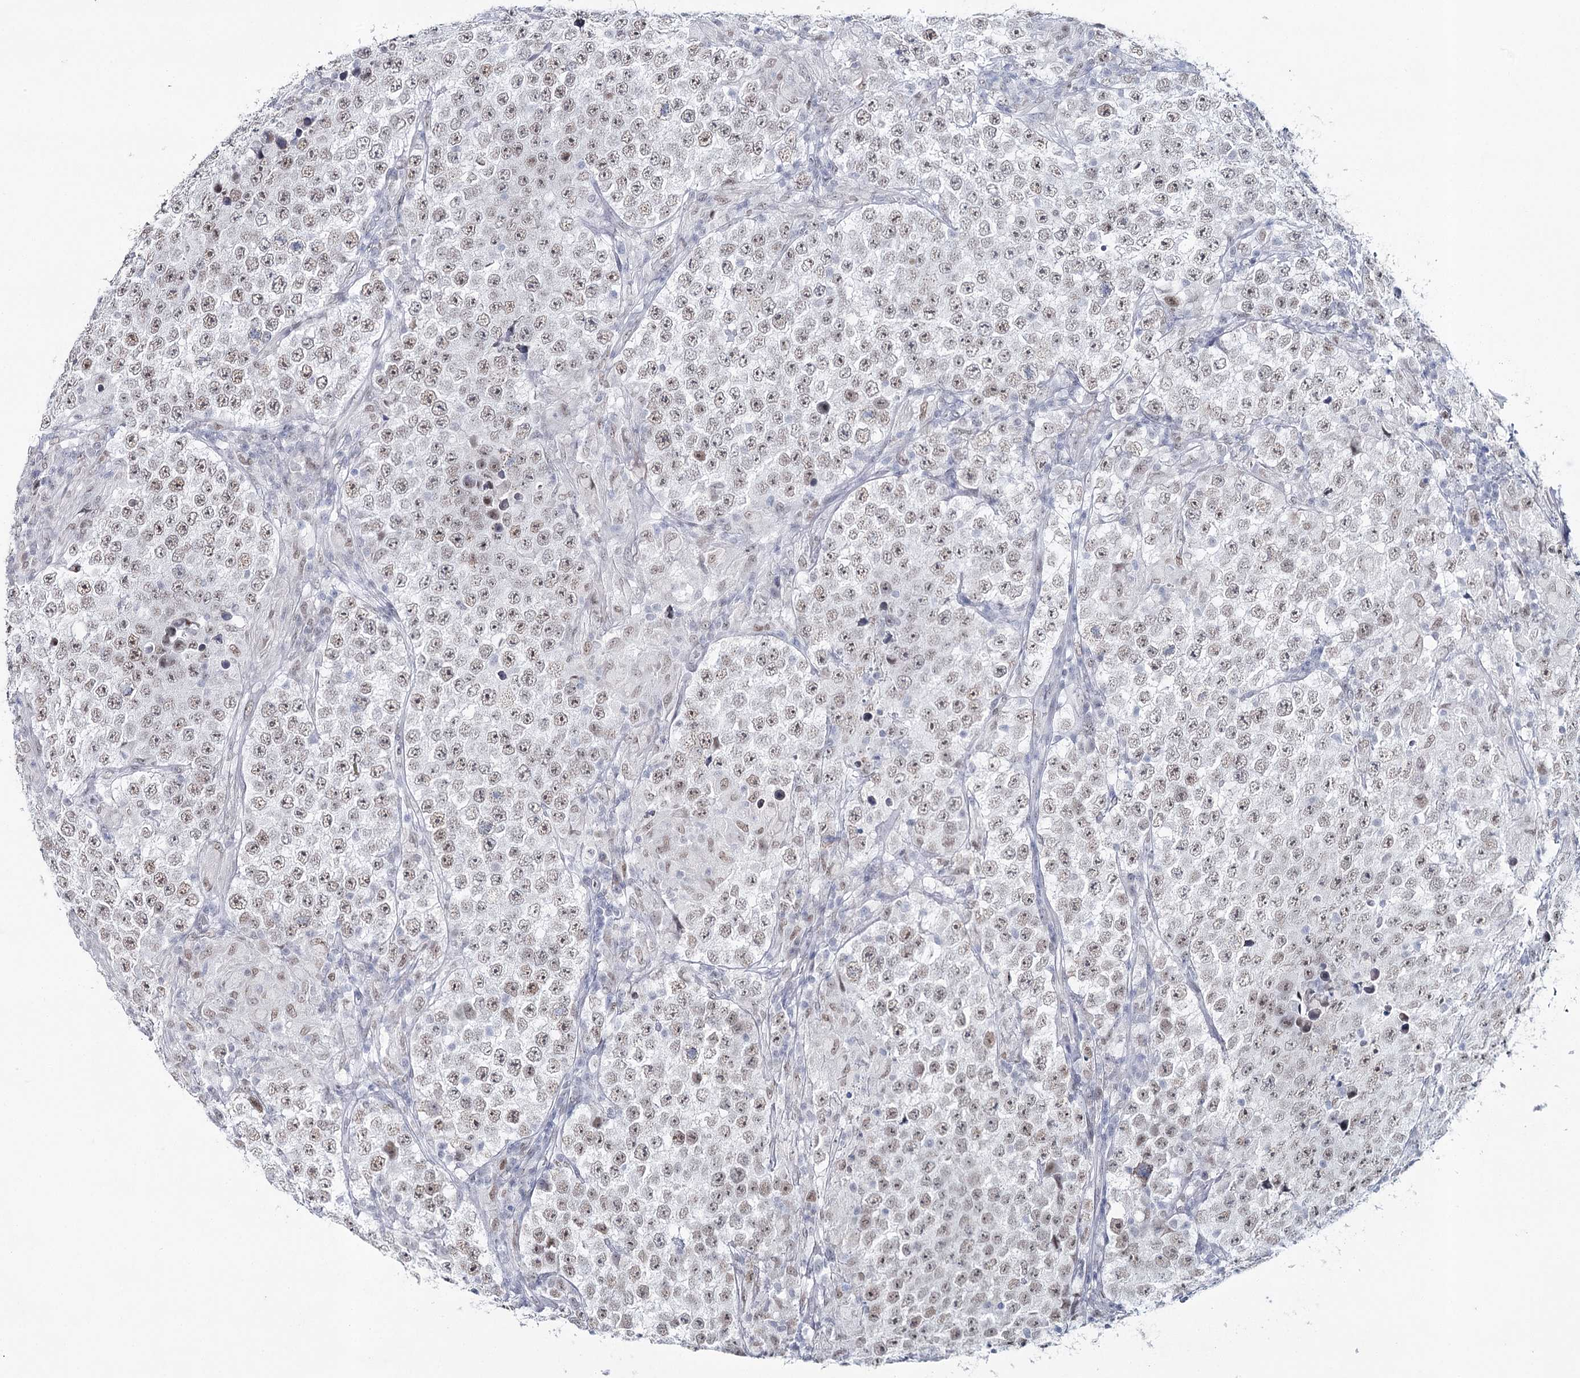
{"staining": {"intensity": "moderate", "quantity": ">75%", "location": "nuclear"}, "tissue": "testis cancer", "cell_type": "Tumor cells", "image_type": "cancer", "snomed": [{"axis": "morphology", "description": "Normal tissue, NOS"}, {"axis": "morphology", "description": "Urothelial carcinoma, High grade"}, {"axis": "morphology", "description": "Seminoma, NOS"}, {"axis": "morphology", "description": "Carcinoma, Embryonal, NOS"}, {"axis": "topography", "description": "Urinary bladder"}, {"axis": "topography", "description": "Testis"}], "caption": "IHC photomicrograph of neoplastic tissue: testis cancer stained using immunohistochemistry (IHC) displays medium levels of moderate protein expression localized specifically in the nuclear of tumor cells, appearing as a nuclear brown color.", "gene": "ZC3H8", "patient": {"sex": "male", "age": 41}}